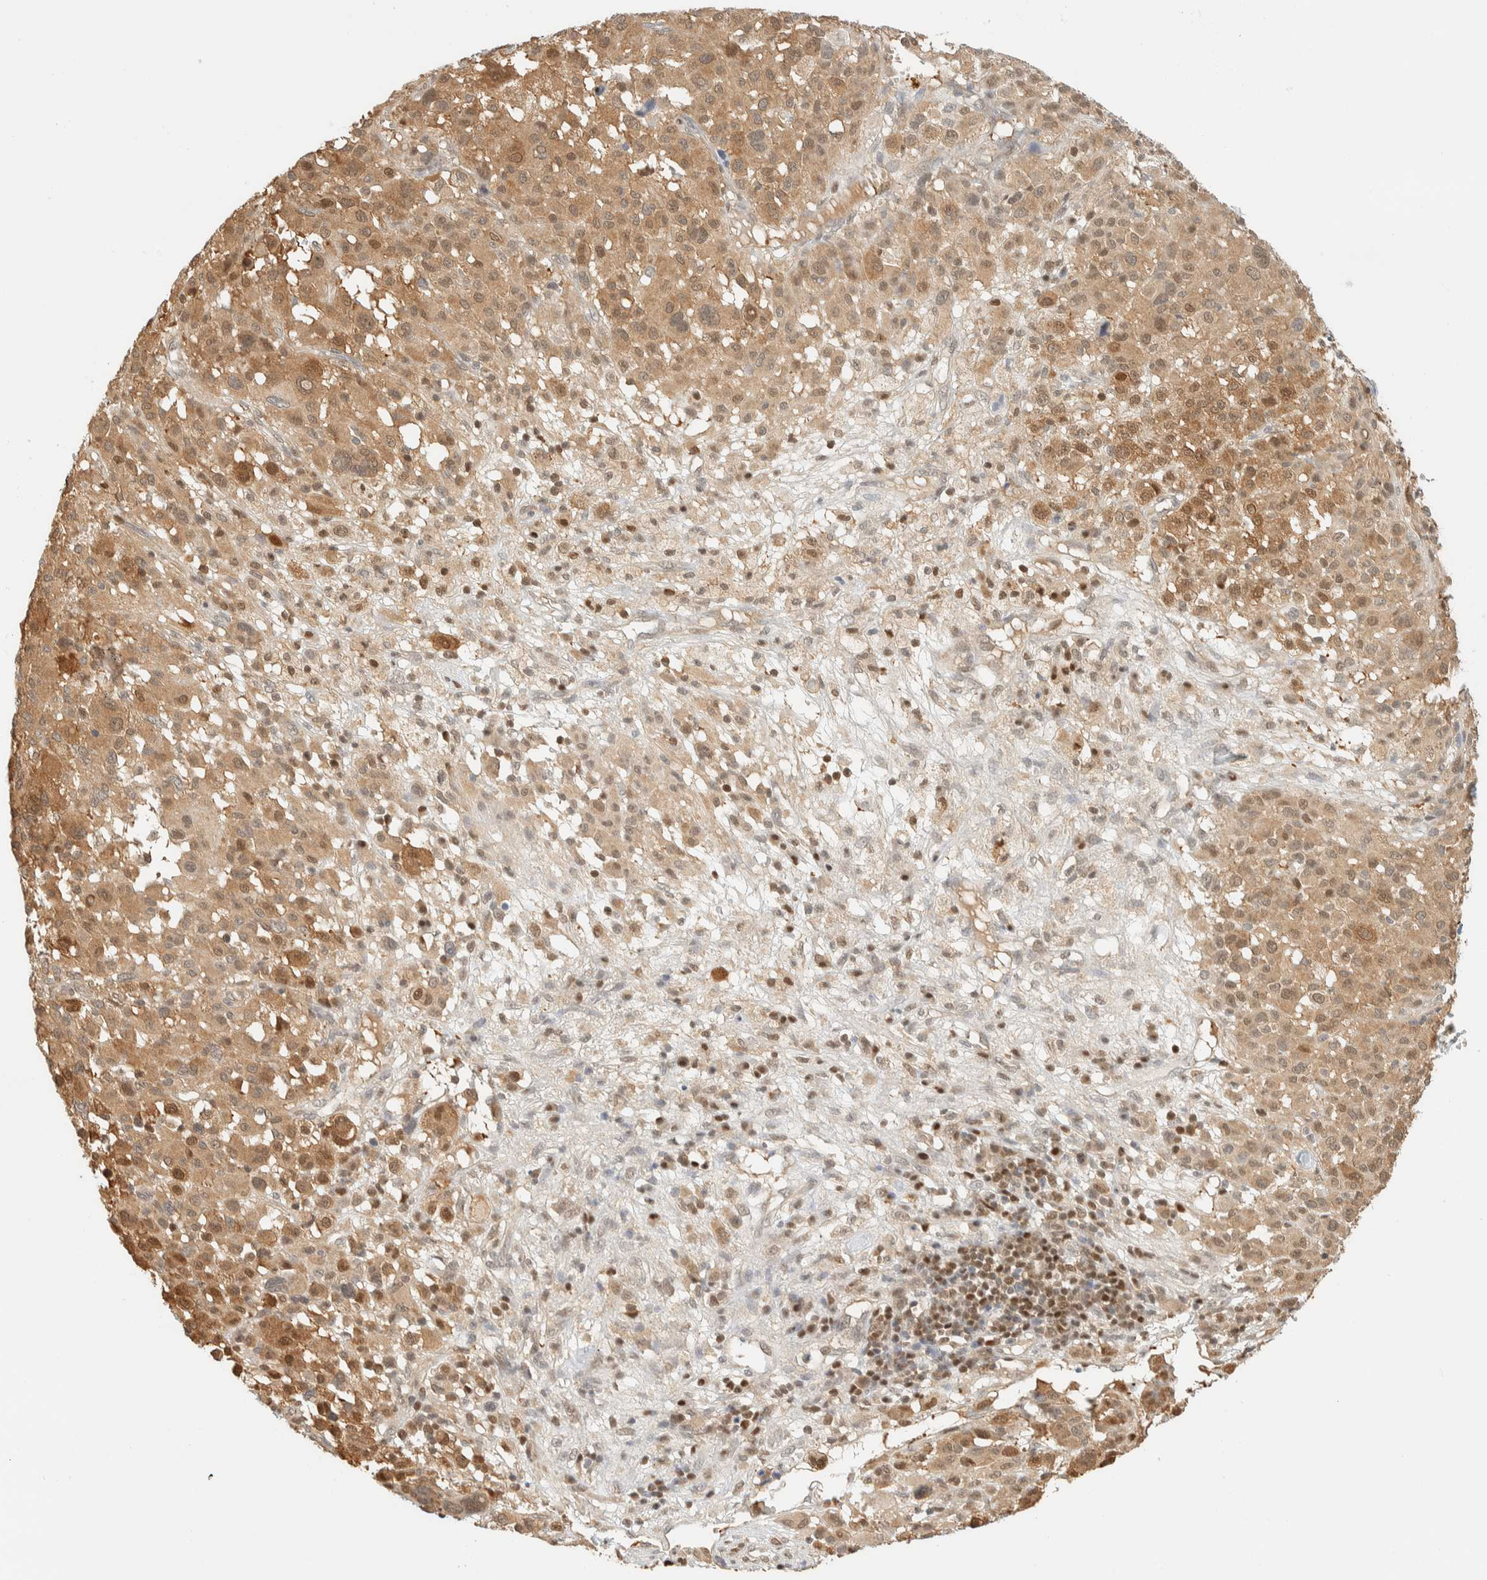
{"staining": {"intensity": "moderate", "quantity": ">75%", "location": "cytoplasmic/membranous"}, "tissue": "melanoma", "cell_type": "Tumor cells", "image_type": "cancer", "snomed": [{"axis": "morphology", "description": "Malignant melanoma, Metastatic site"}, {"axis": "topography", "description": "Skin"}], "caption": "Immunohistochemical staining of human malignant melanoma (metastatic site) reveals medium levels of moderate cytoplasmic/membranous protein staining in about >75% of tumor cells. (brown staining indicates protein expression, while blue staining denotes nuclei).", "gene": "ZBTB37", "patient": {"sex": "female", "age": 74}}